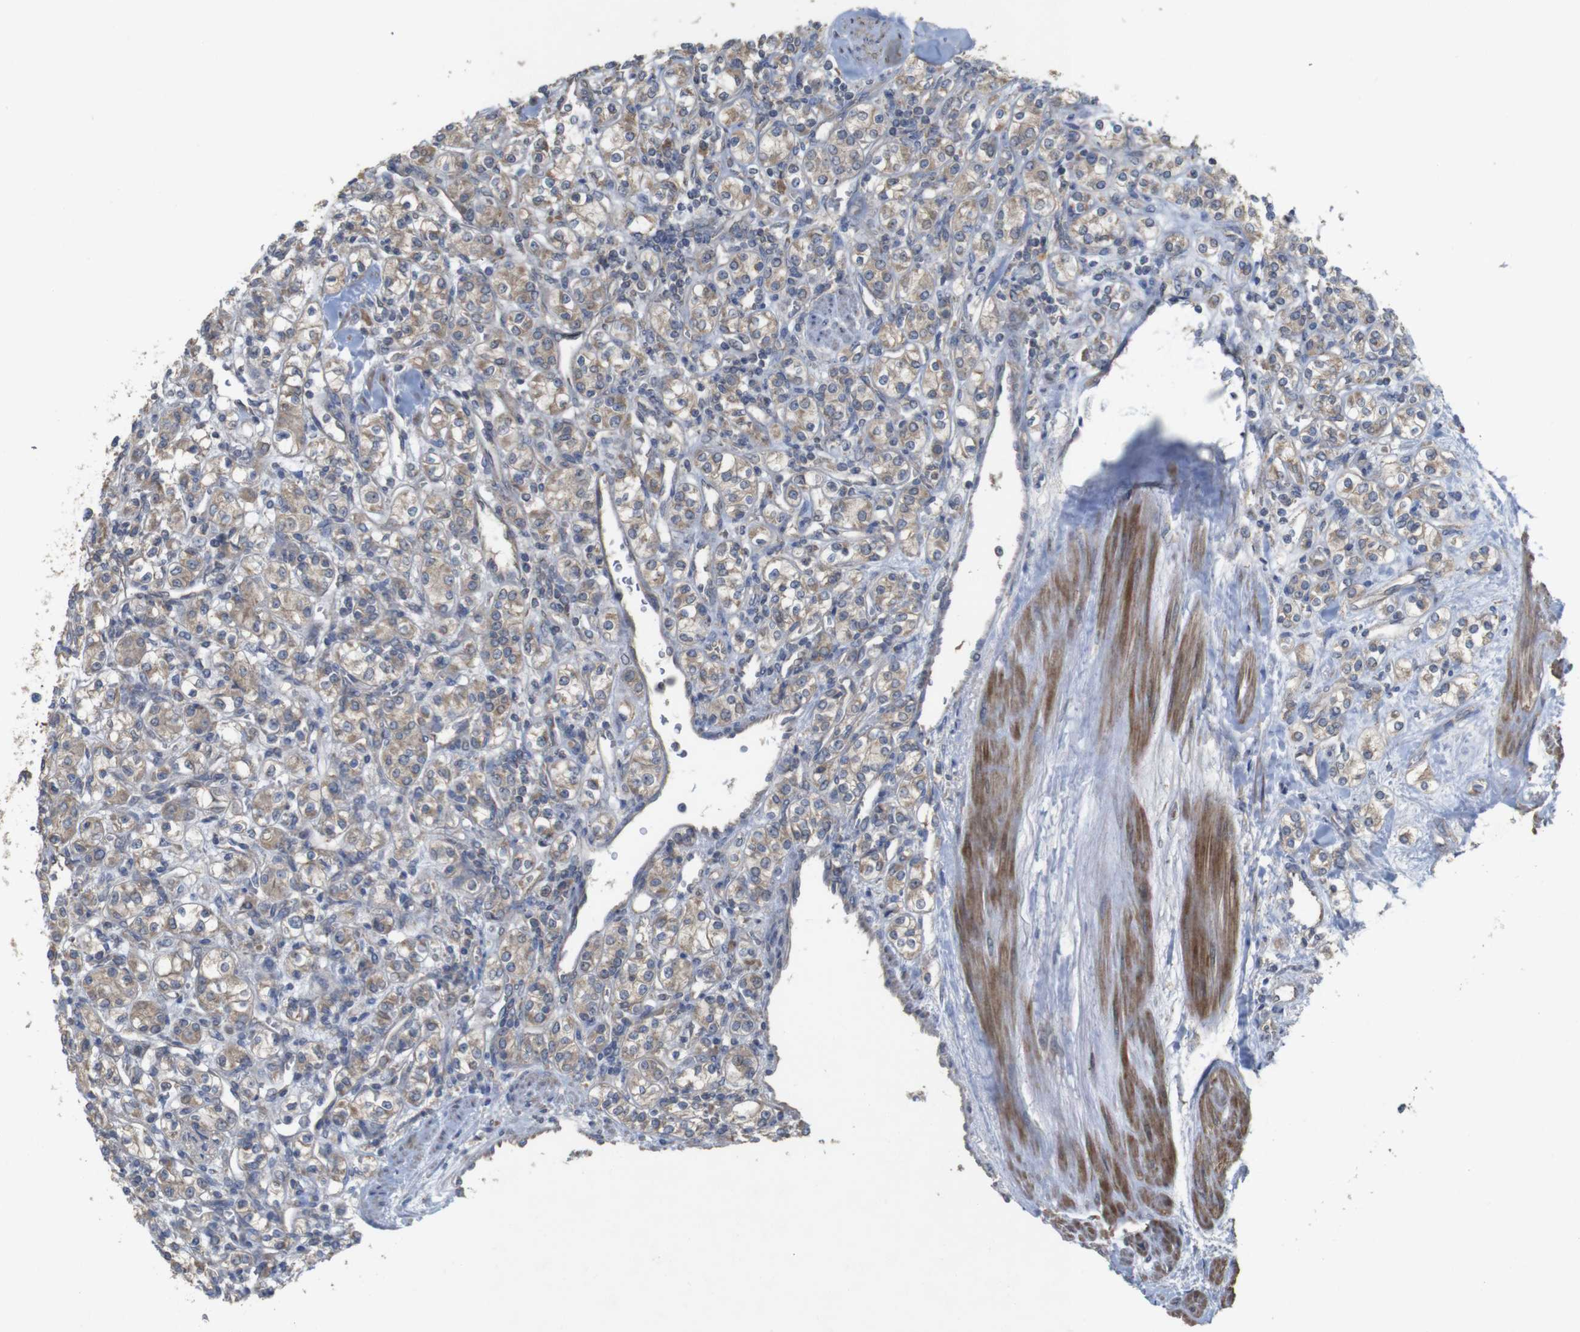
{"staining": {"intensity": "weak", "quantity": ">75%", "location": "cytoplasmic/membranous"}, "tissue": "renal cancer", "cell_type": "Tumor cells", "image_type": "cancer", "snomed": [{"axis": "morphology", "description": "Adenocarcinoma, NOS"}, {"axis": "topography", "description": "Kidney"}], "caption": "This photomicrograph displays renal cancer (adenocarcinoma) stained with immunohistochemistry to label a protein in brown. The cytoplasmic/membranous of tumor cells show weak positivity for the protein. Nuclei are counter-stained blue.", "gene": "KCNS3", "patient": {"sex": "male", "age": 77}}